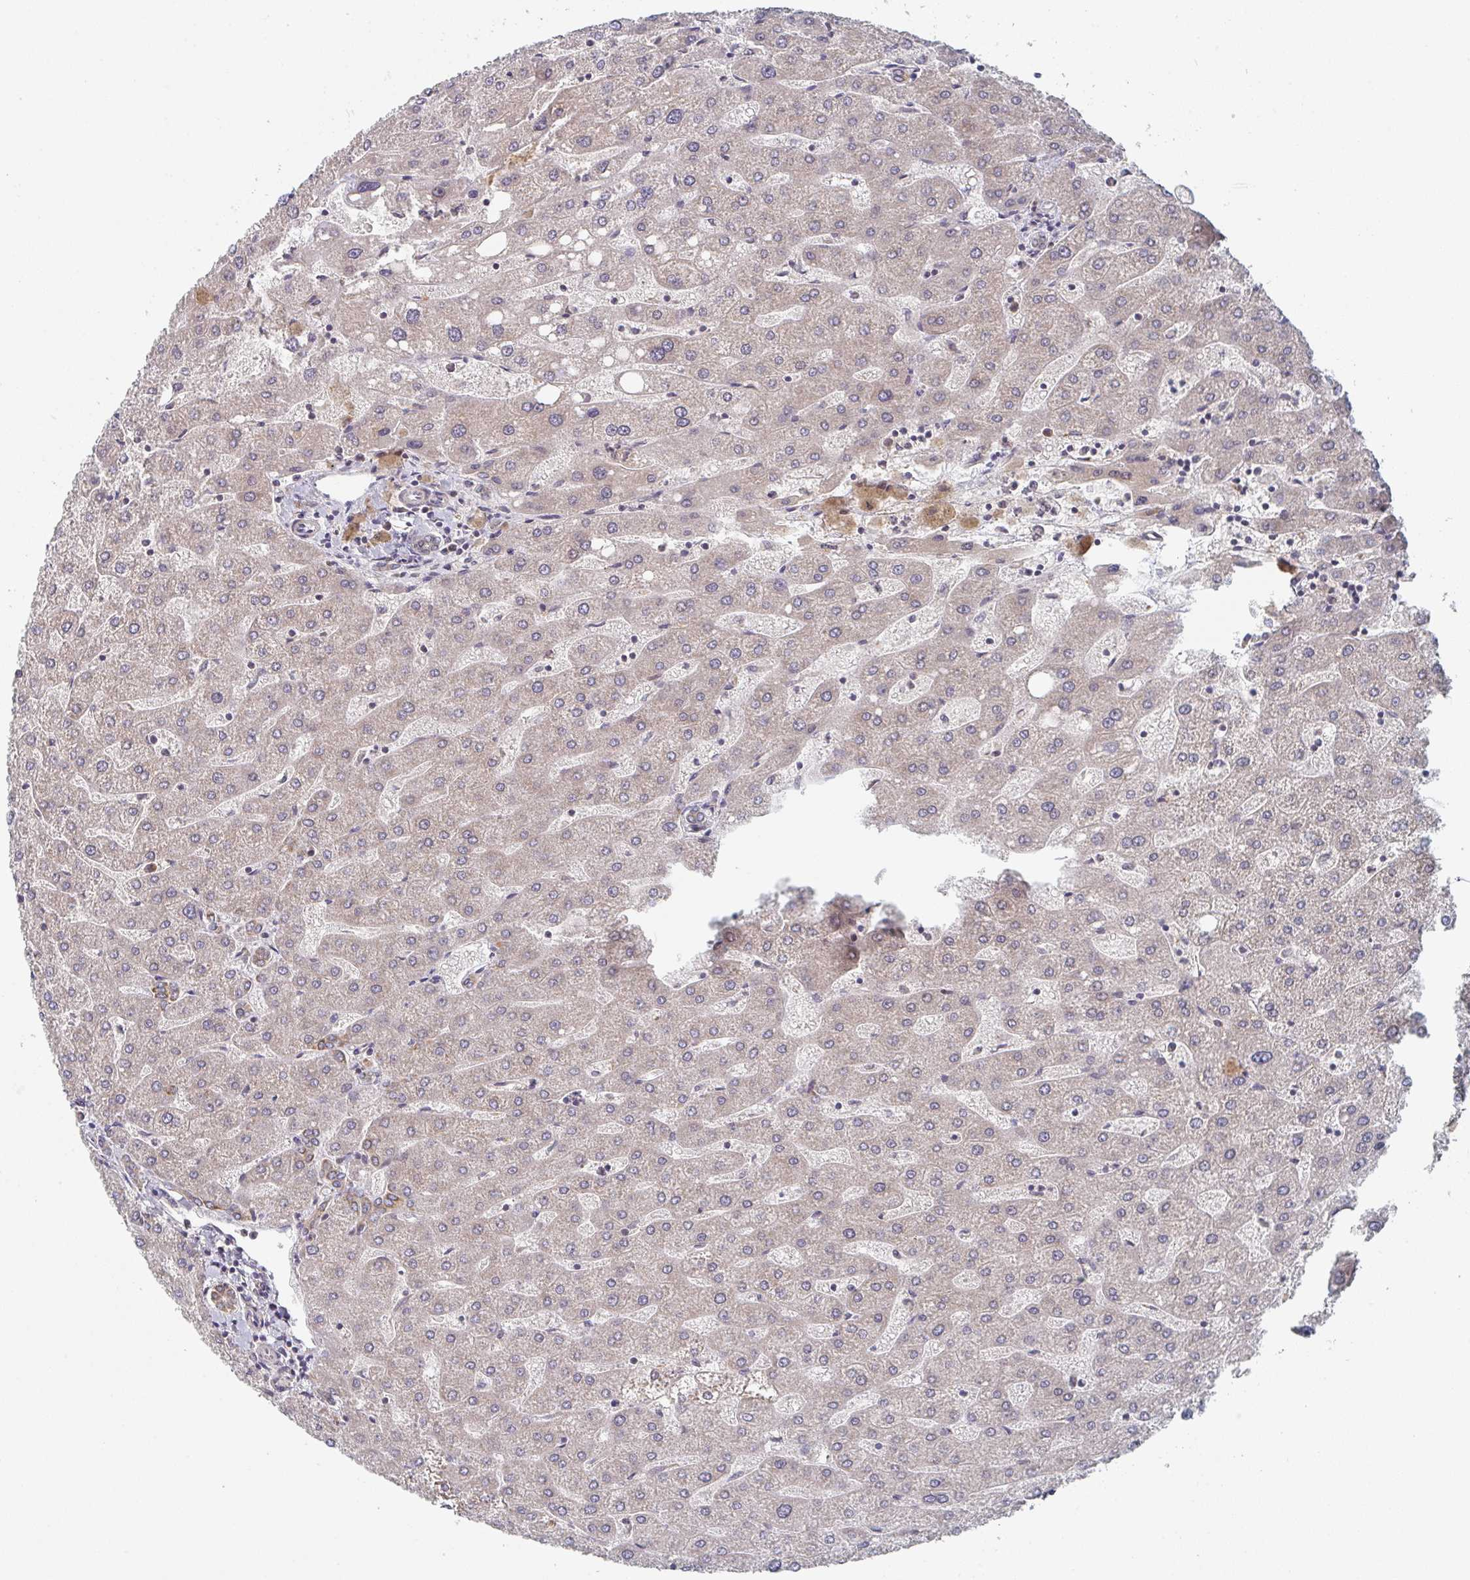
{"staining": {"intensity": "weak", "quantity": ">75%", "location": "cytoplasmic/membranous"}, "tissue": "liver", "cell_type": "Cholangiocytes", "image_type": "normal", "snomed": [{"axis": "morphology", "description": "Normal tissue, NOS"}, {"axis": "topography", "description": "Liver"}], "caption": "Cholangiocytes reveal low levels of weak cytoplasmic/membranous expression in approximately >75% of cells in benign human liver. (brown staining indicates protein expression, while blue staining denotes nuclei).", "gene": "ELOVL1", "patient": {"sex": "male", "age": 67}}